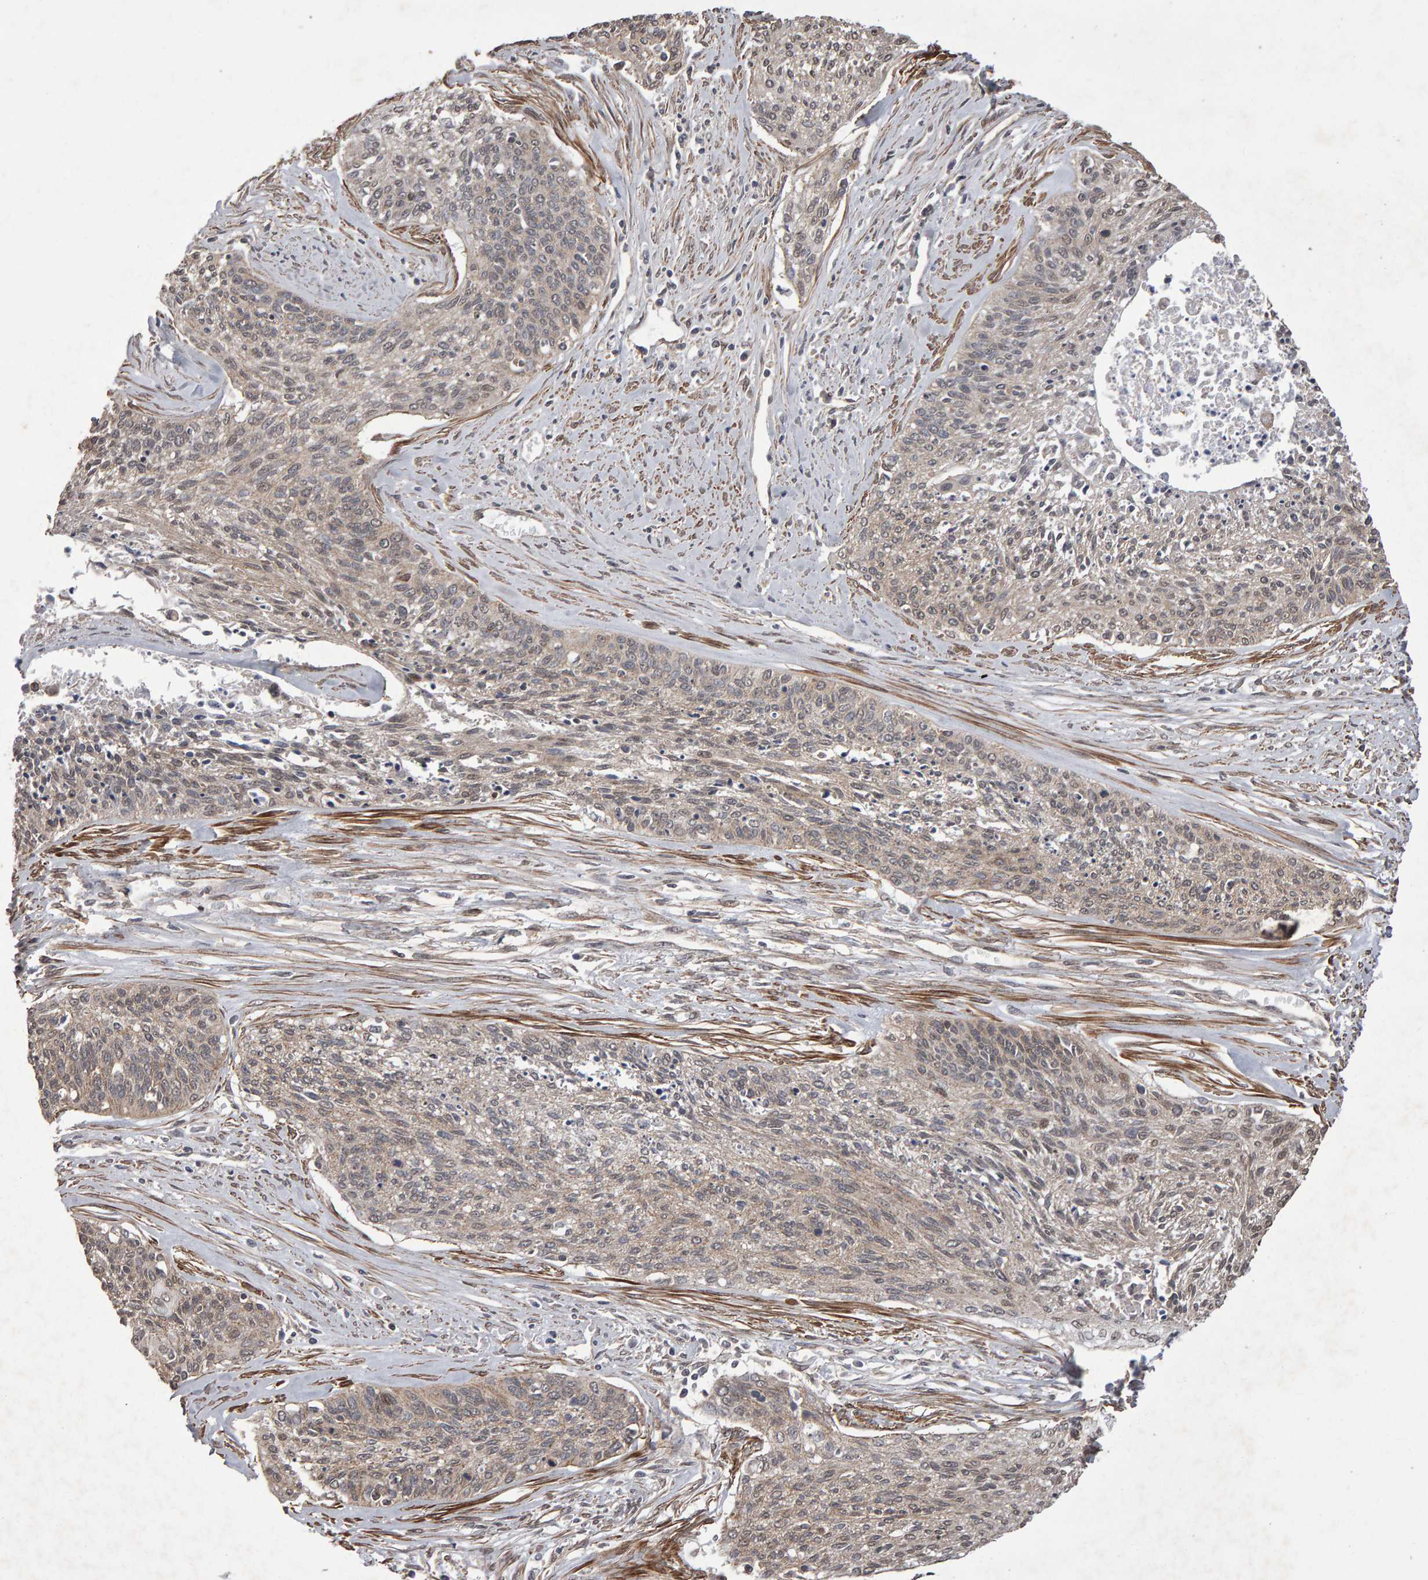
{"staining": {"intensity": "weak", "quantity": "<25%", "location": "cytoplasmic/membranous"}, "tissue": "cervical cancer", "cell_type": "Tumor cells", "image_type": "cancer", "snomed": [{"axis": "morphology", "description": "Squamous cell carcinoma, NOS"}, {"axis": "topography", "description": "Cervix"}], "caption": "There is no significant expression in tumor cells of cervical cancer. The staining is performed using DAB (3,3'-diaminobenzidine) brown chromogen with nuclei counter-stained in using hematoxylin.", "gene": "SCRIB", "patient": {"sex": "female", "age": 55}}